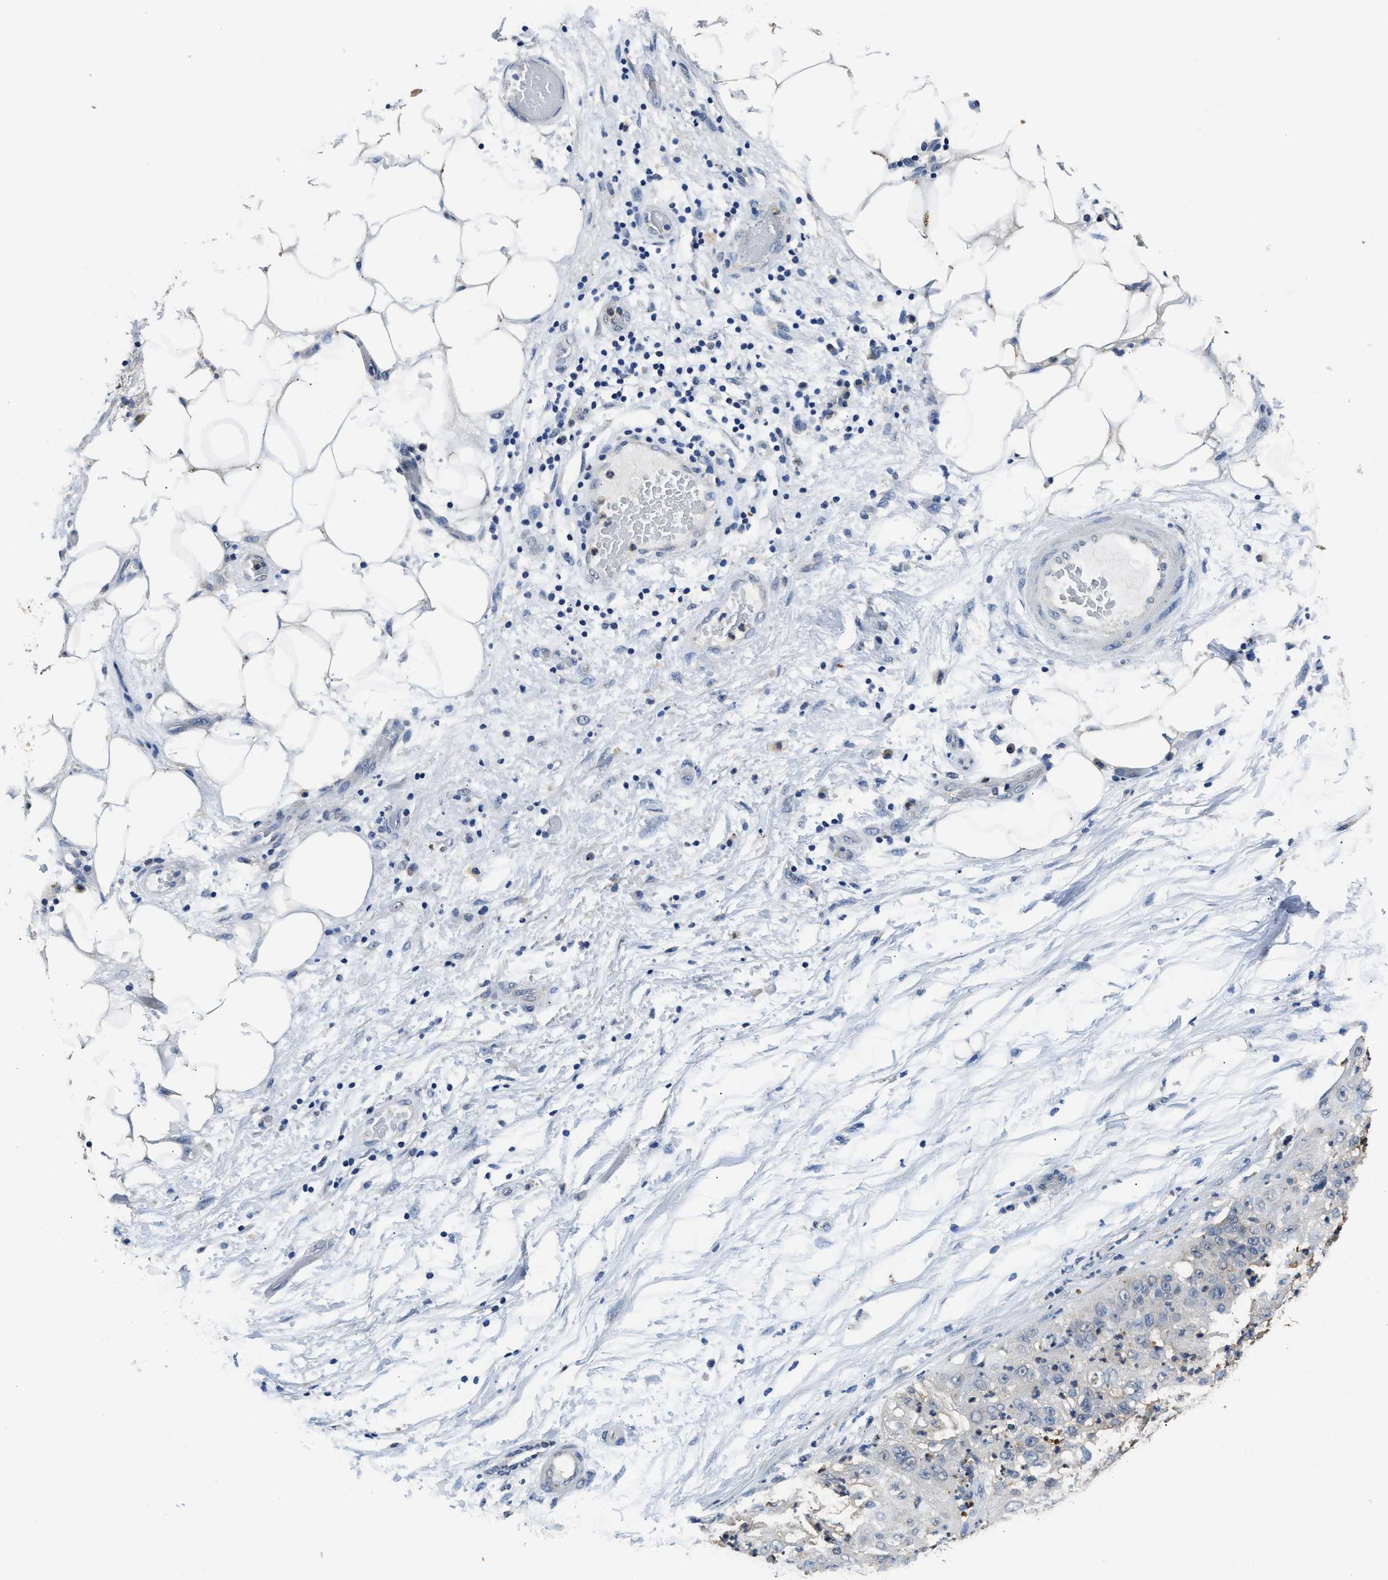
{"staining": {"intensity": "negative", "quantity": "none", "location": "none"}, "tissue": "lung cancer", "cell_type": "Tumor cells", "image_type": "cancer", "snomed": [{"axis": "morphology", "description": "Inflammation, NOS"}, {"axis": "morphology", "description": "Squamous cell carcinoma, NOS"}, {"axis": "topography", "description": "Lymph node"}, {"axis": "topography", "description": "Soft tissue"}, {"axis": "topography", "description": "Lung"}], "caption": "The immunohistochemistry (IHC) image has no significant expression in tumor cells of lung squamous cell carcinoma tissue.", "gene": "CTNNA1", "patient": {"sex": "male", "age": 66}}